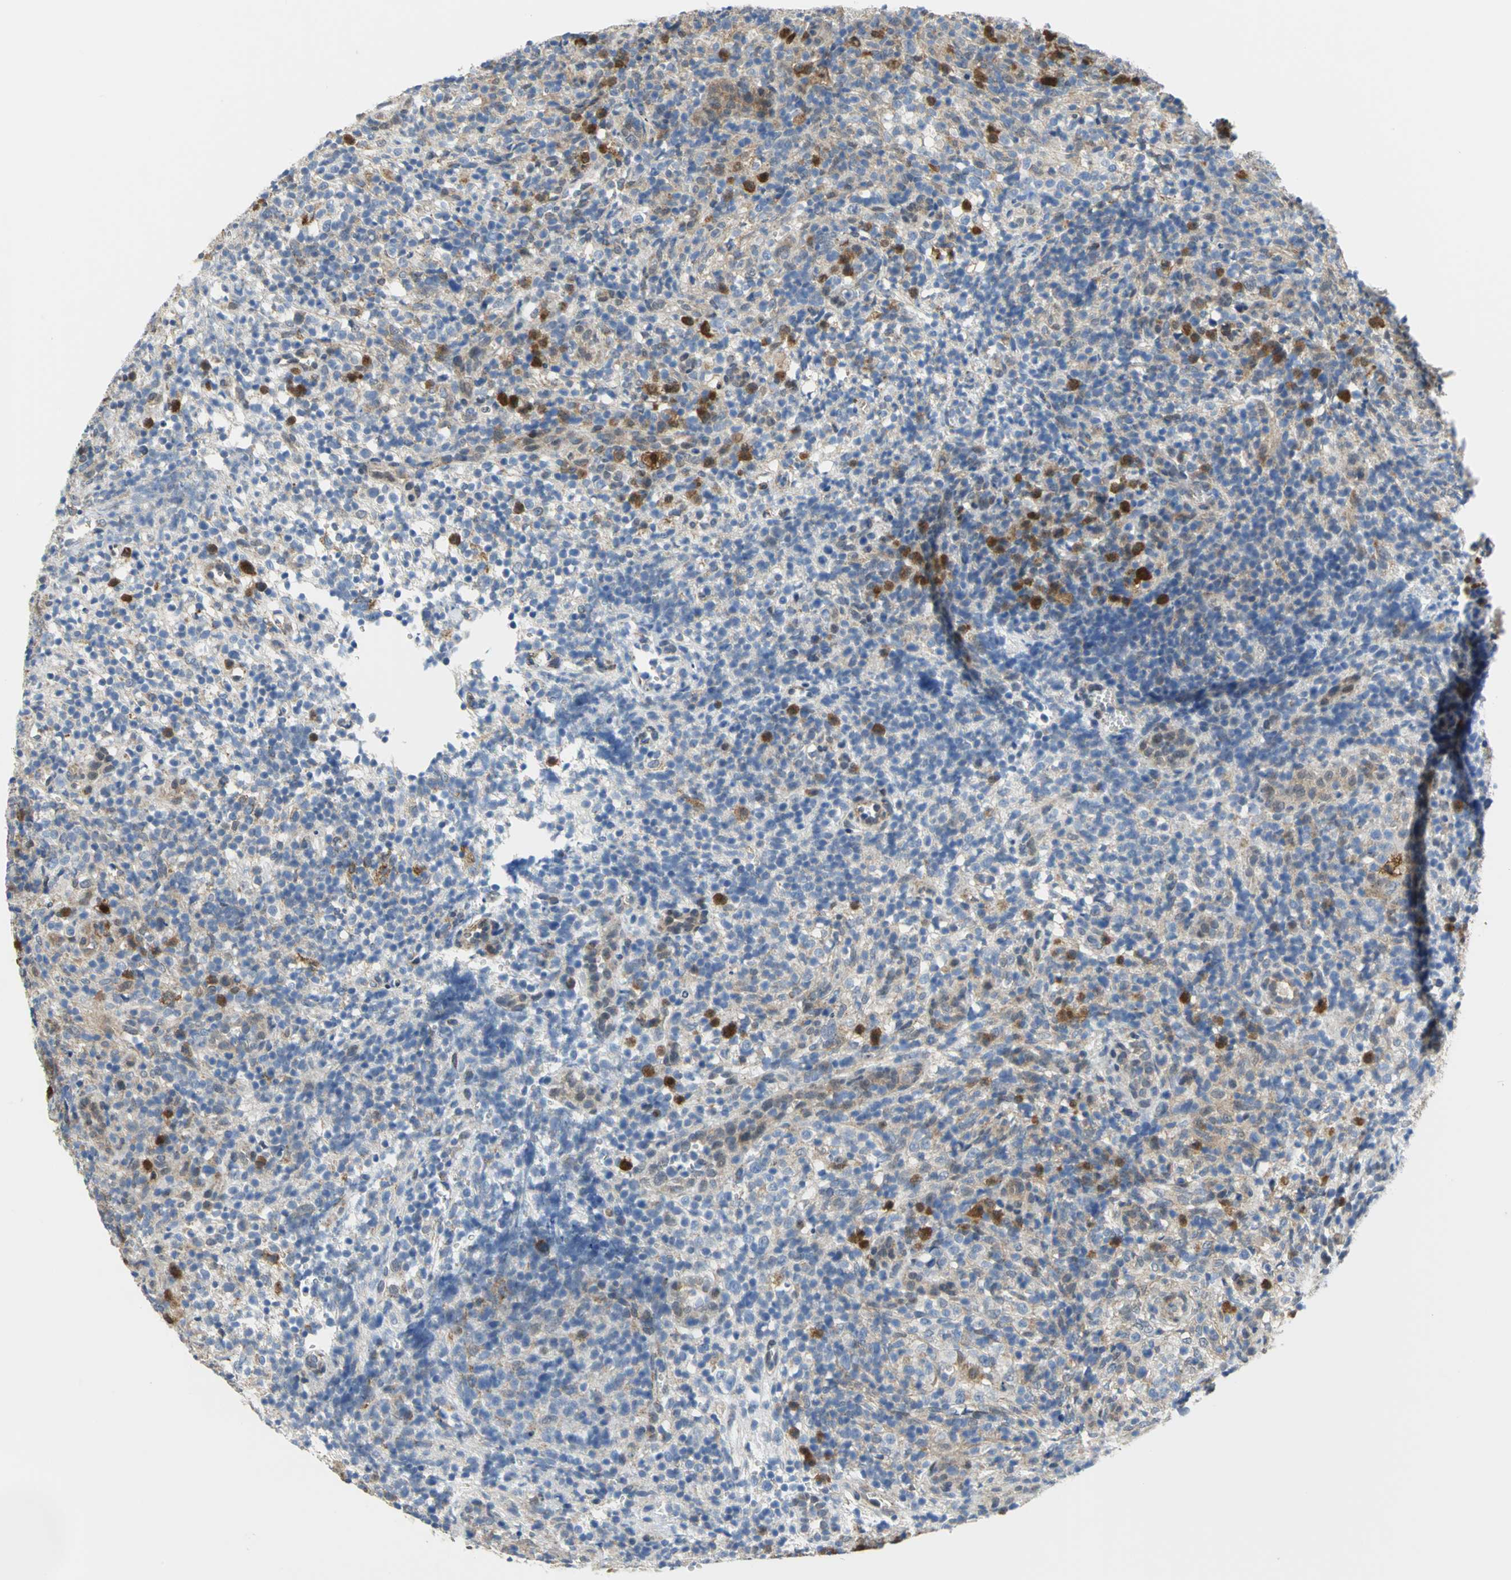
{"staining": {"intensity": "weak", "quantity": "25%-75%", "location": "cytoplasmic/membranous"}, "tissue": "lymphoma", "cell_type": "Tumor cells", "image_type": "cancer", "snomed": [{"axis": "morphology", "description": "Malignant lymphoma, non-Hodgkin's type, High grade"}, {"axis": "topography", "description": "Lymph node"}], "caption": "A low amount of weak cytoplasmic/membranous expression is appreciated in about 25%-75% of tumor cells in lymphoma tissue.", "gene": "PGM3", "patient": {"sex": "female", "age": 76}}